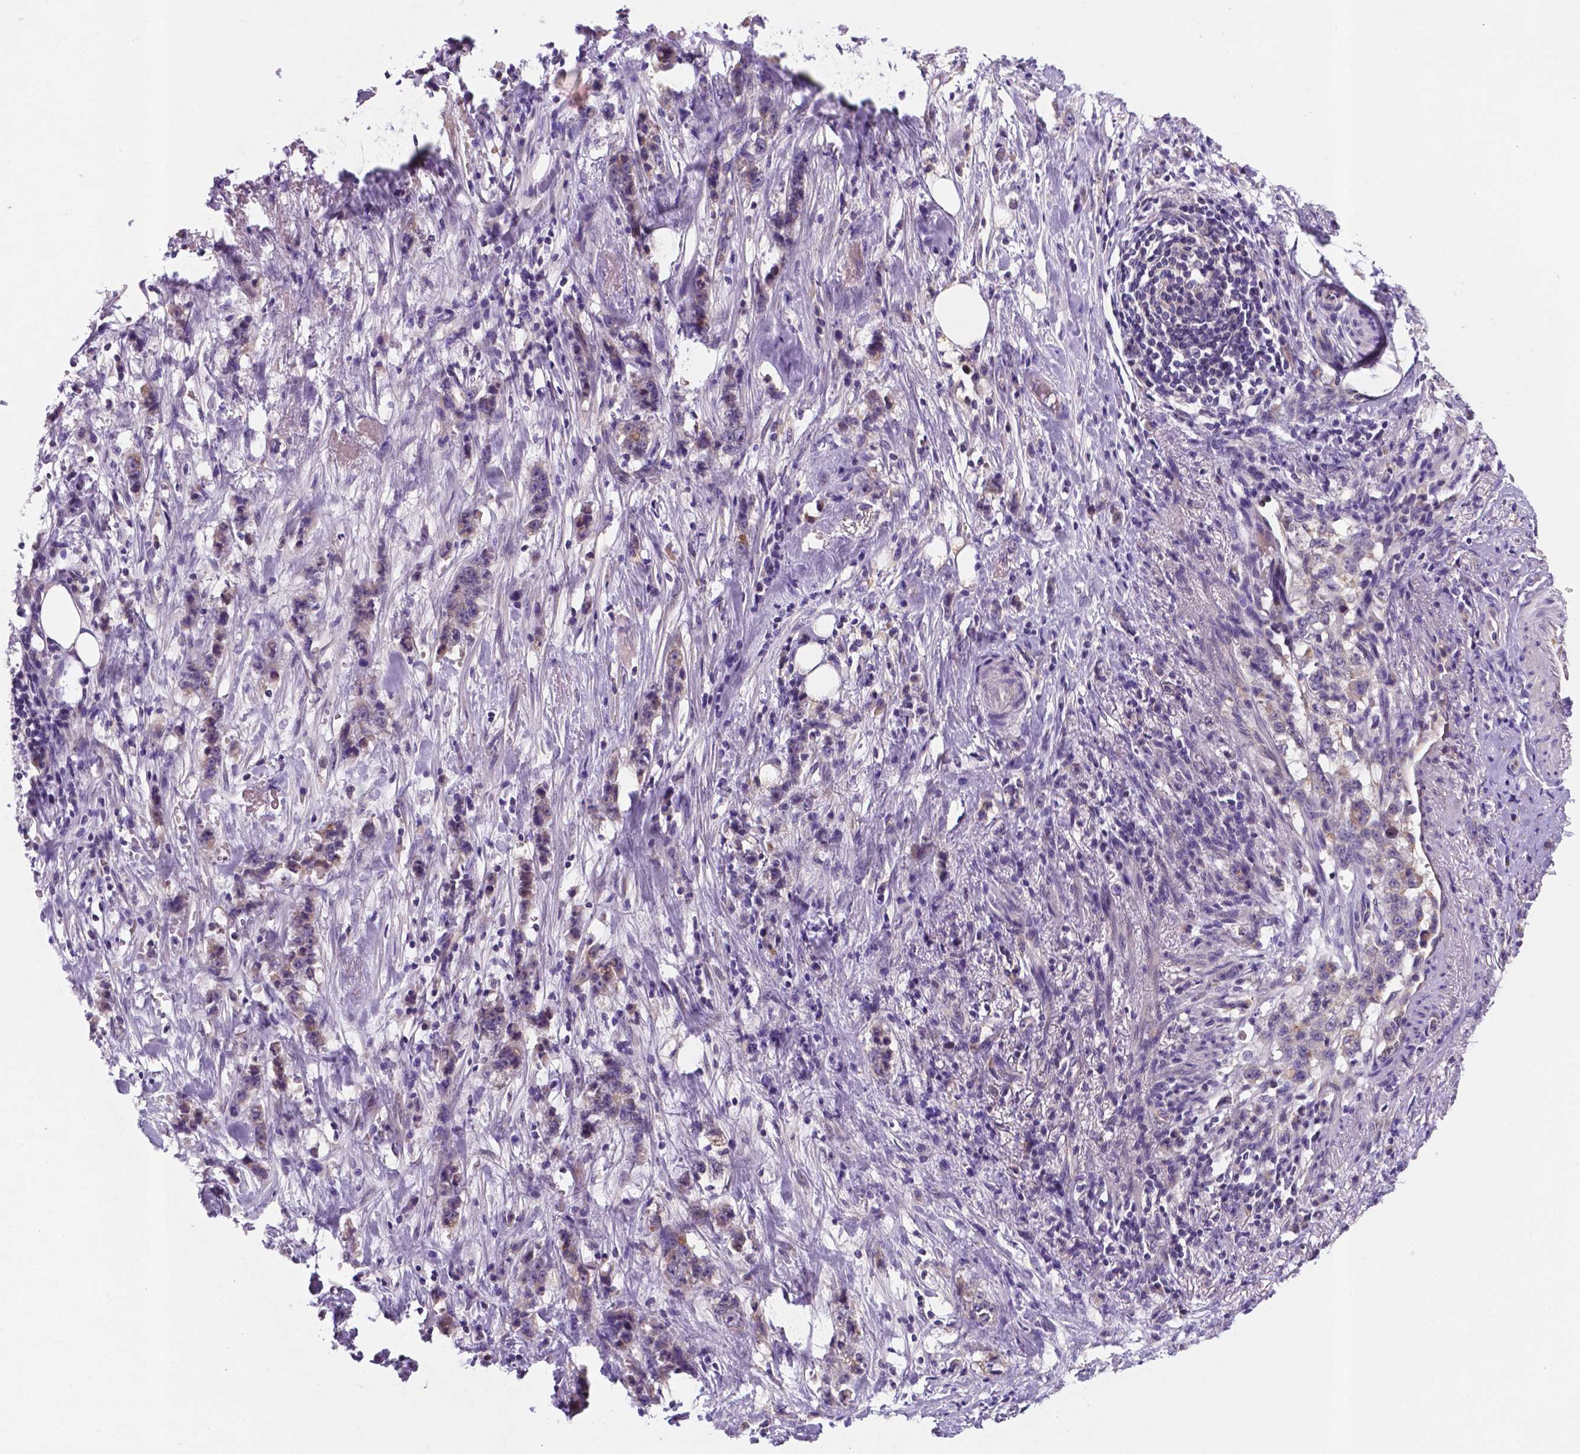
{"staining": {"intensity": "weak", "quantity": ">75%", "location": "cytoplasmic/membranous"}, "tissue": "stomach cancer", "cell_type": "Tumor cells", "image_type": "cancer", "snomed": [{"axis": "morphology", "description": "Adenocarcinoma, NOS"}, {"axis": "topography", "description": "Stomach, lower"}], "caption": "Protein staining of adenocarcinoma (stomach) tissue exhibits weak cytoplasmic/membranous staining in about >75% of tumor cells.", "gene": "TM4SF20", "patient": {"sex": "male", "age": 88}}